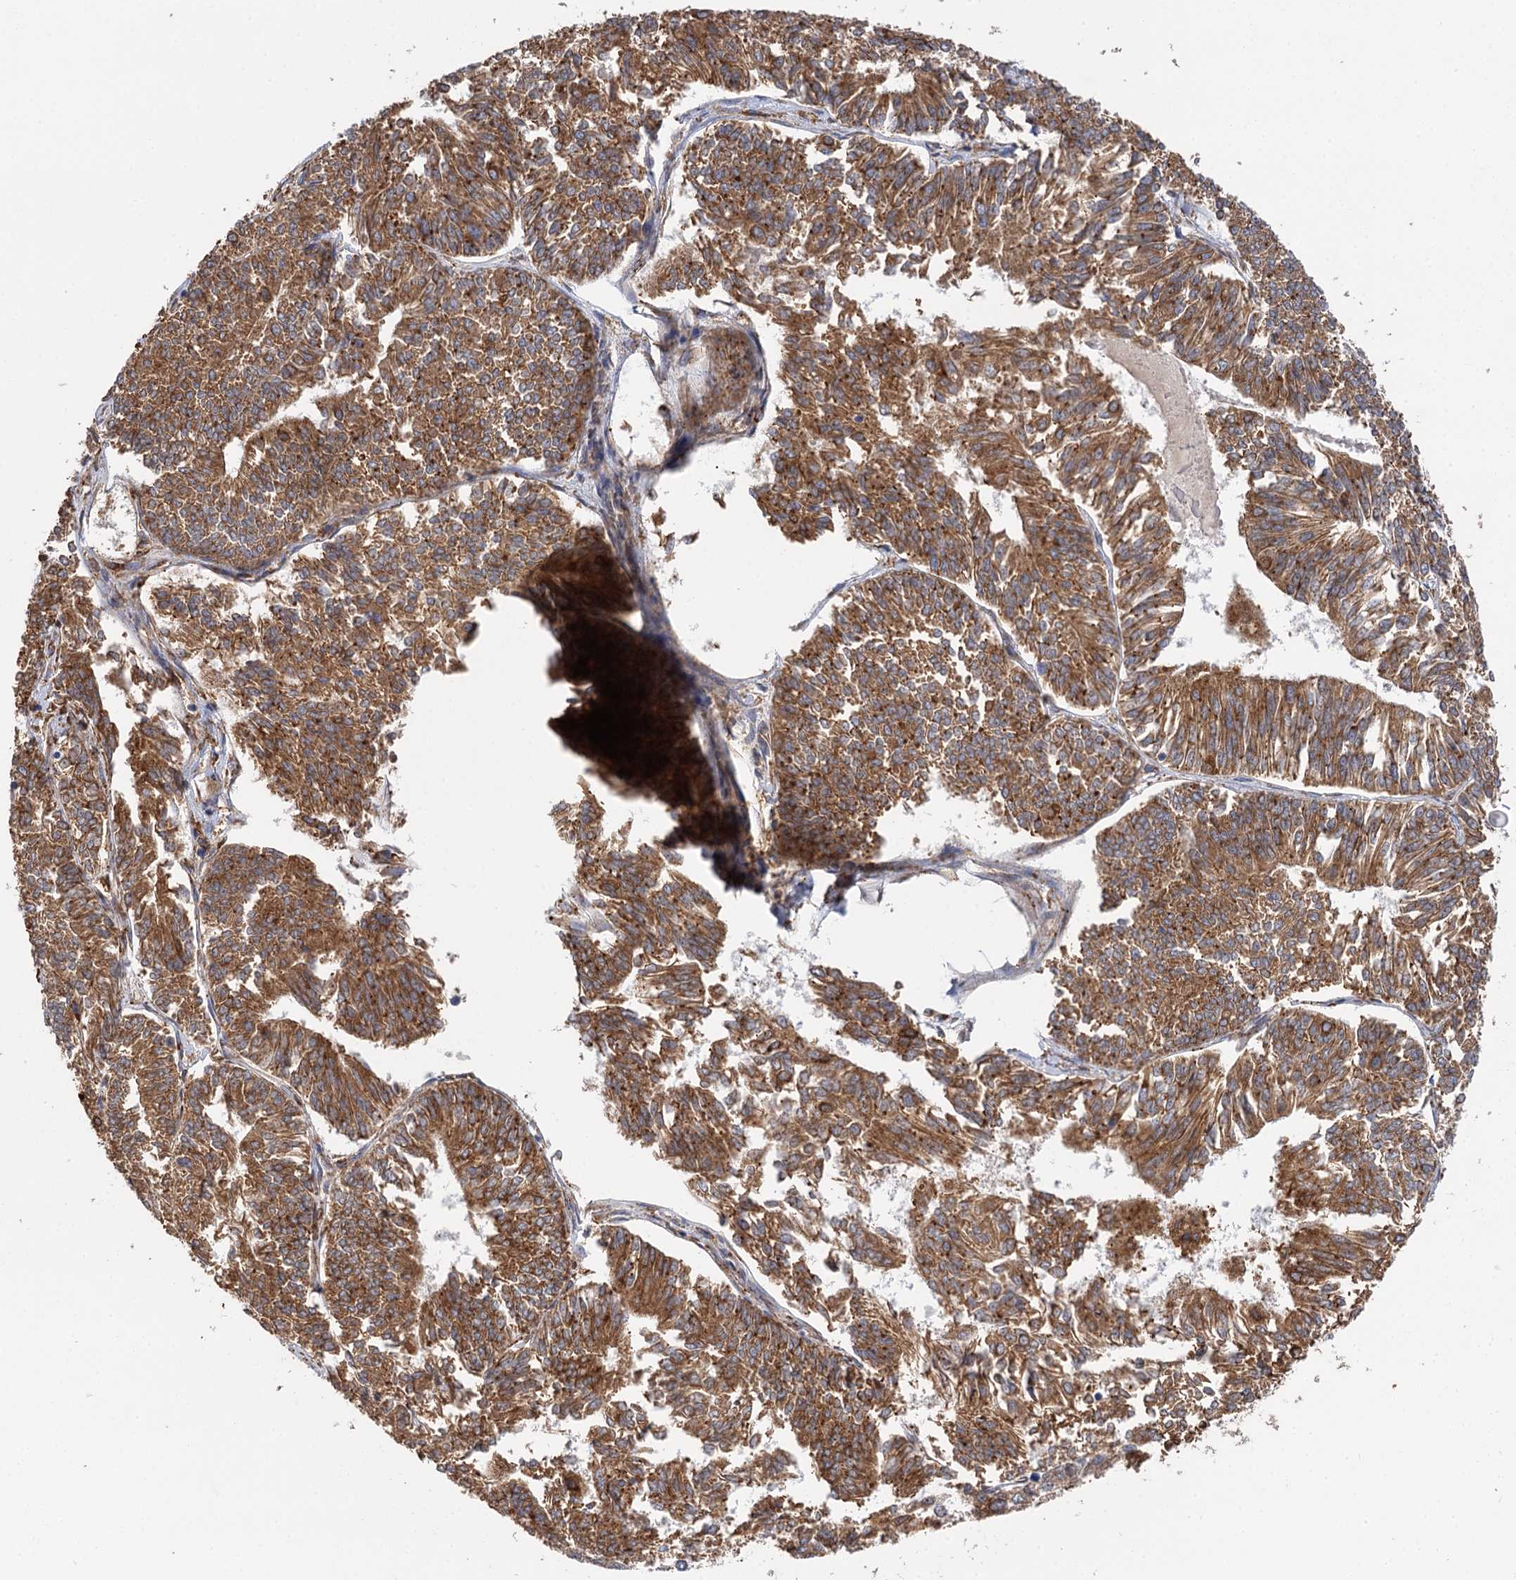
{"staining": {"intensity": "strong", "quantity": ">75%", "location": "cytoplasmic/membranous"}, "tissue": "endometrial cancer", "cell_type": "Tumor cells", "image_type": "cancer", "snomed": [{"axis": "morphology", "description": "Adenocarcinoma, NOS"}, {"axis": "topography", "description": "Endometrium"}], "caption": "IHC (DAB) staining of human endometrial cancer demonstrates strong cytoplasmic/membranous protein positivity in approximately >75% of tumor cells.", "gene": "PPIP5K2", "patient": {"sex": "female", "age": 58}}